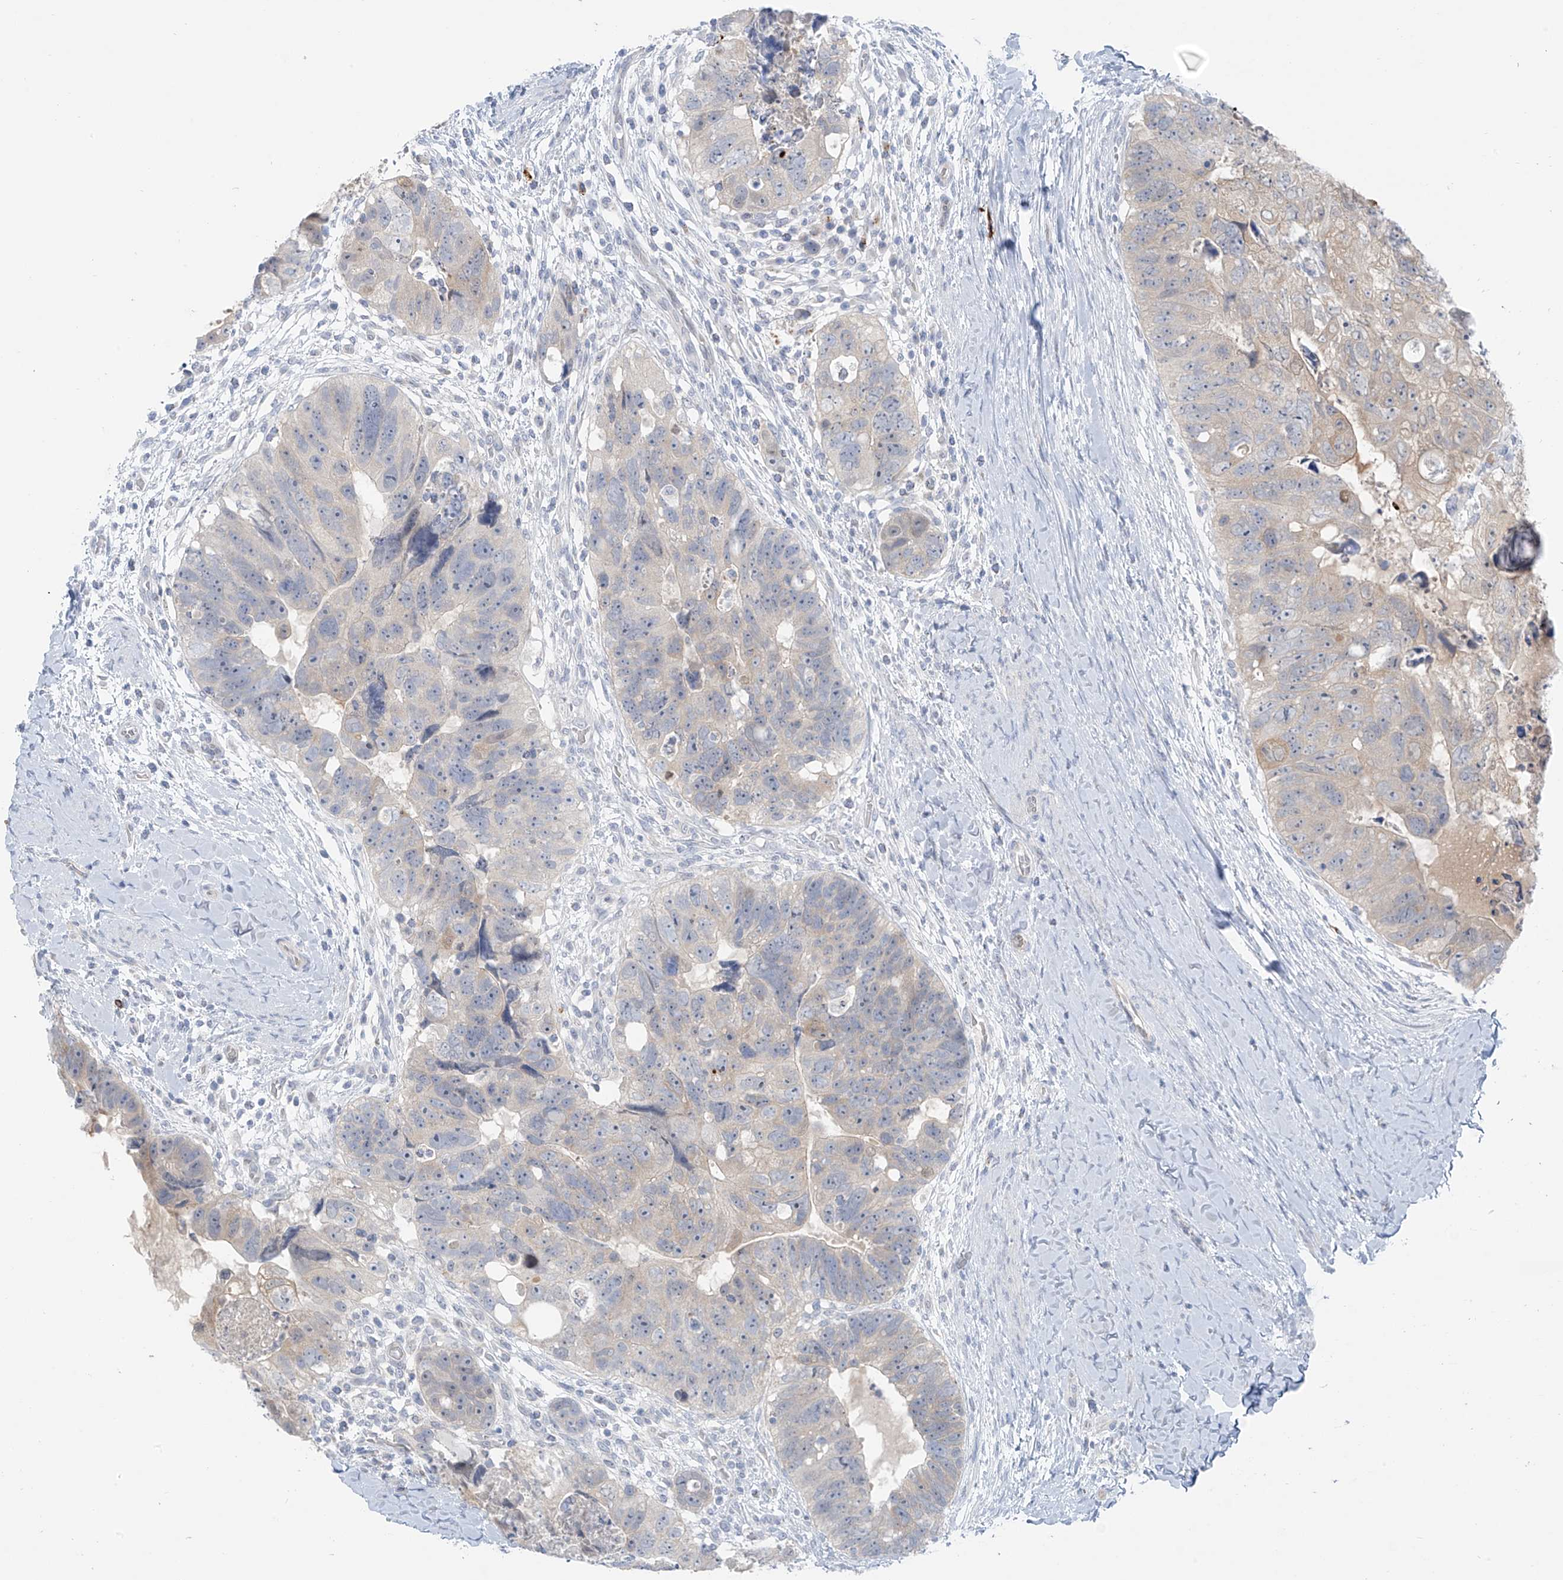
{"staining": {"intensity": "negative", "quantity": "none", "location": "none"}, "tissue": "colorectal cancer", "cell_type": "Tumor cells", "image_type": "cancer", "snomed": [{"axis": "morphology", "description": "Adenocarcinoma, NOS"}, {"axis": "topography", "description": "Rectum"}], "caption": "Immunohistochemistry photomicrograph of colorectal adenocarcinoma stained for a protein (brown), which shows no staining in tumor cells.", "gene": "ZNF793", "patient": {"sex": "male", "age": 59}}